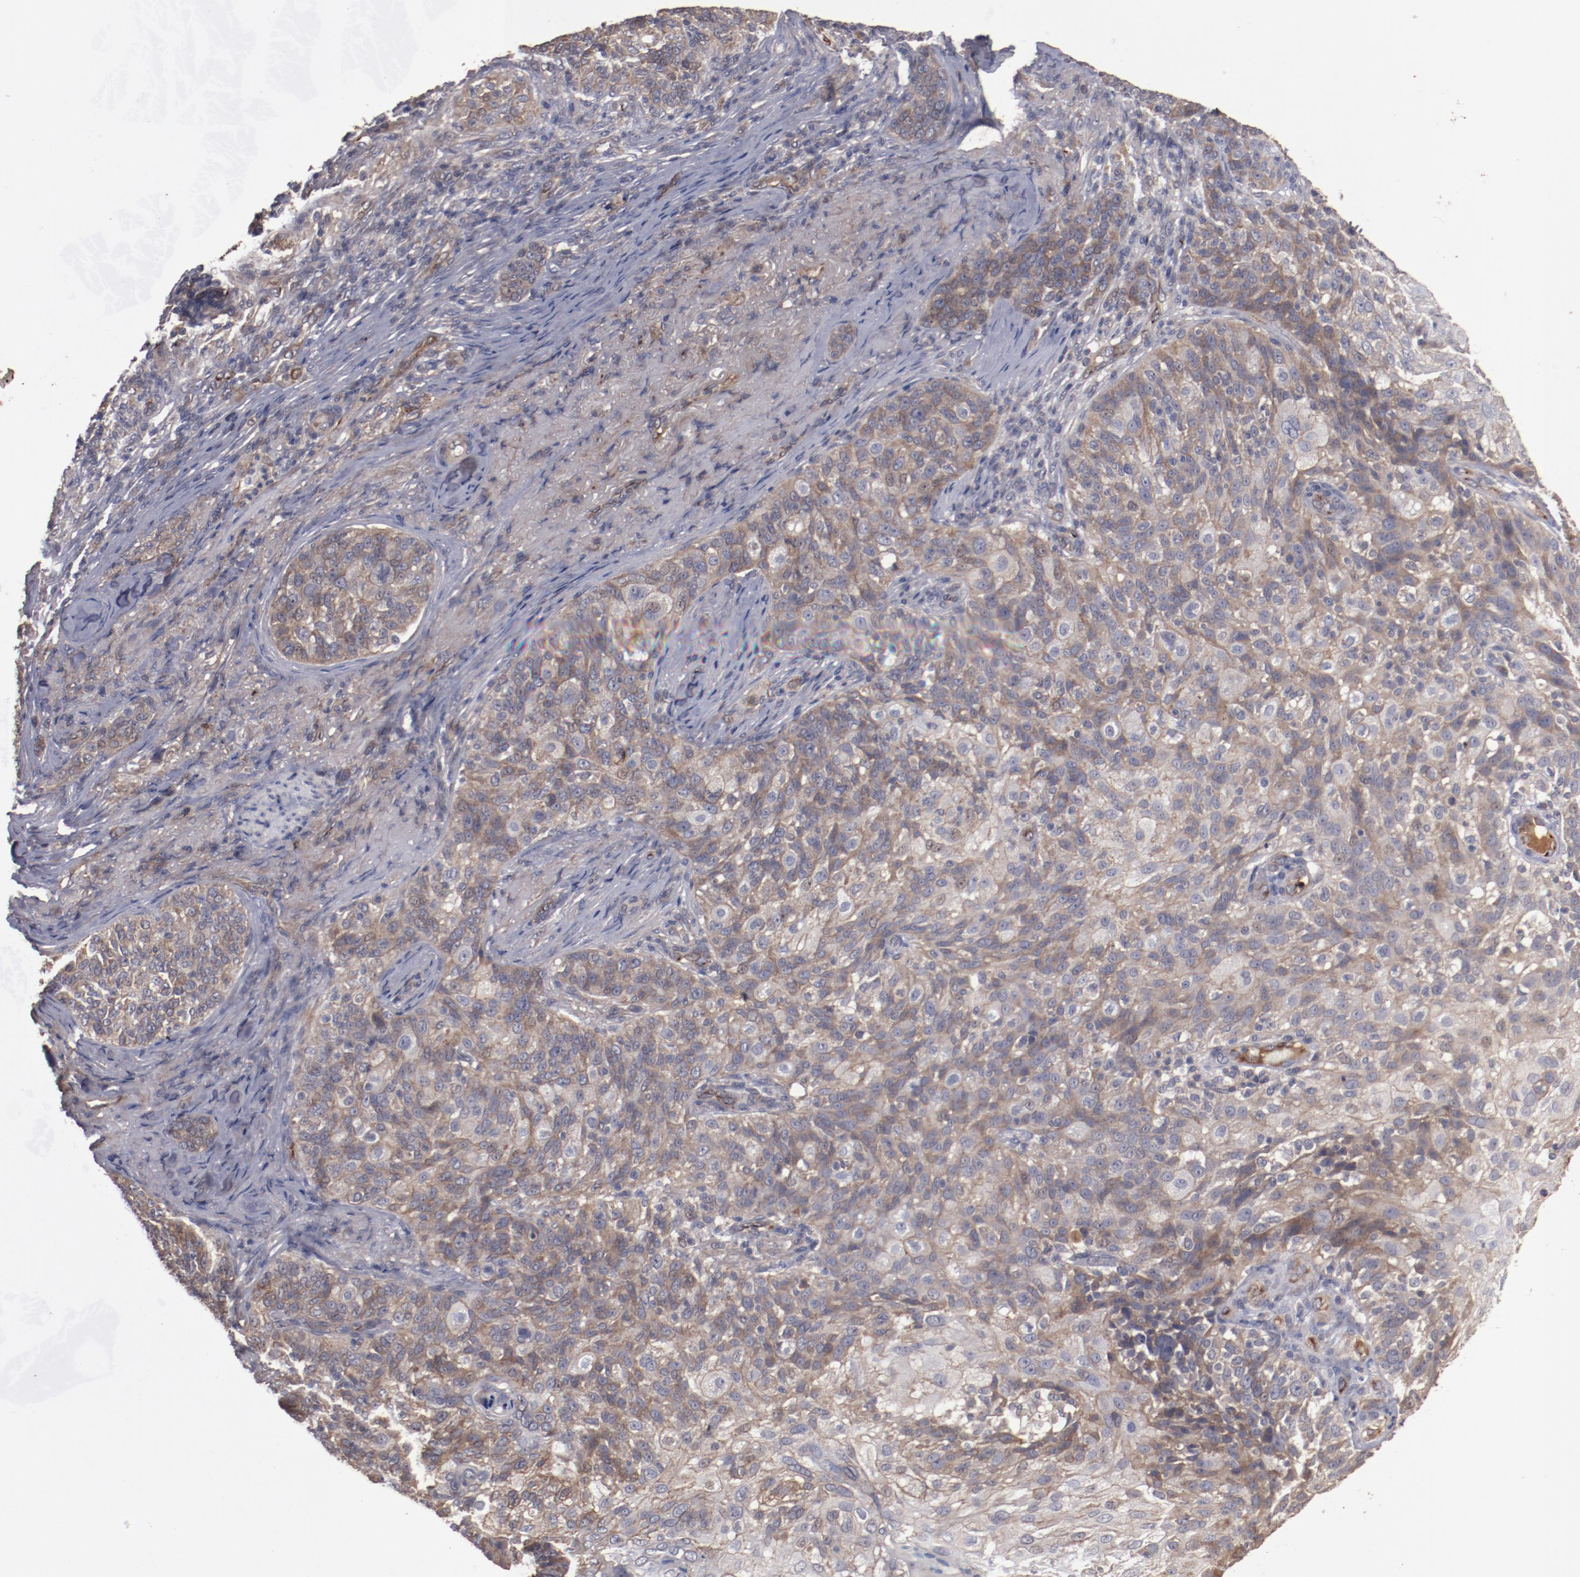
{"staining": {"intensity": "moderate", "quantity": ">75%", "location": "cytoplasmic/membranous"}, "tissue": "skin cancer", "cell_type": "Tumor cells", "image_type": "cancer", "snomed": [{"axis": "morphology", "description": "Normal tissue, NOS"}, {"axis": "morphology", "description": "Squamous cell carcinoma, NOS"}, {"axis": "topography", "description": "Skin"}], "caption": "An immunohistochemistry (IHC) photomicrograph of neoplastic tissue is shown. Protein staining in brown labels moderate cytoplasmic/membranous positivity in squamous cell carcinoma (skin) within tumor cells.", "gene": "DIPK2B", "patient": {"sex": "female", "age": 83}}